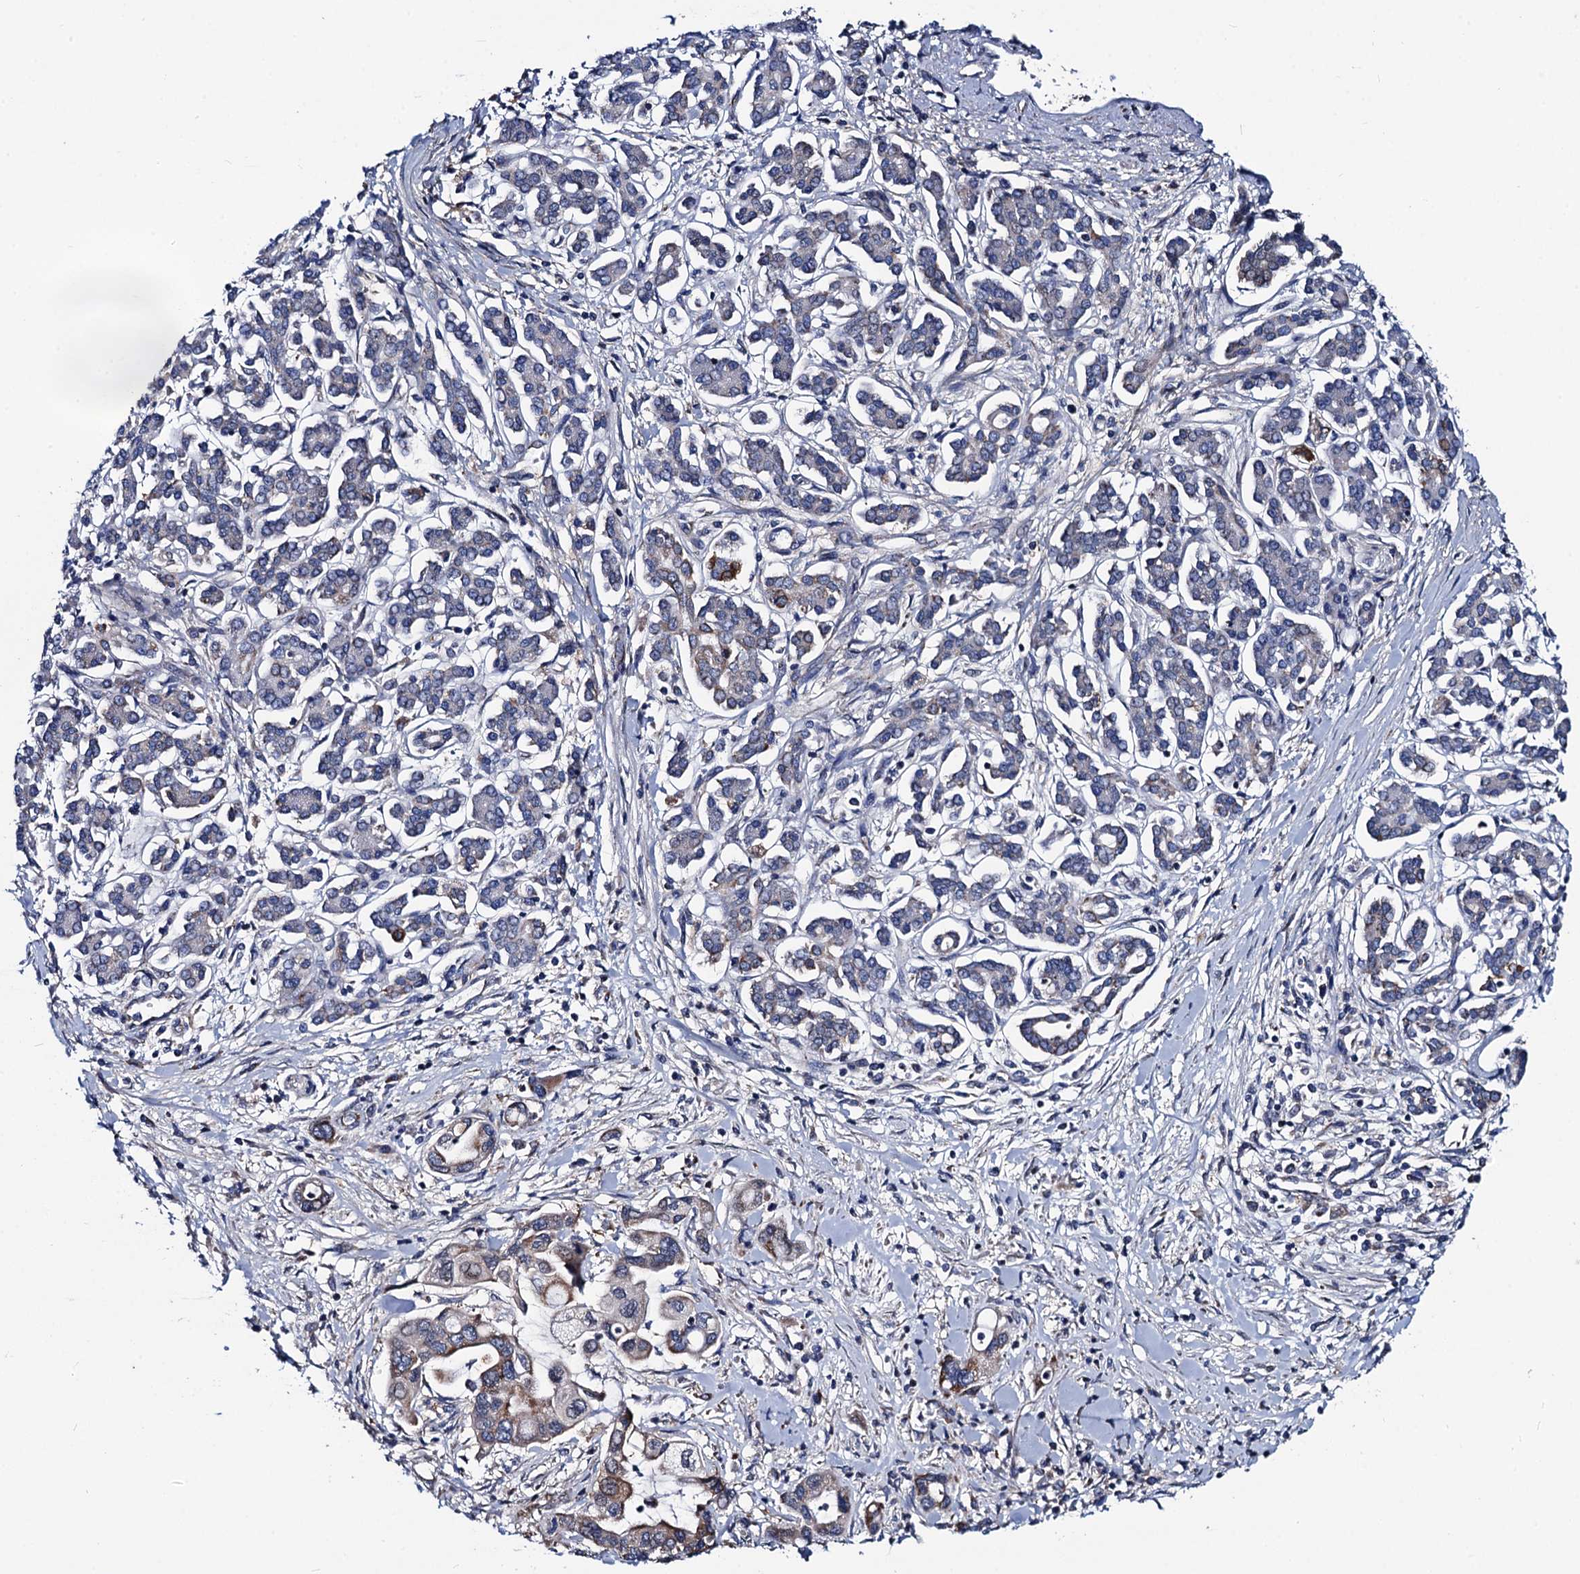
{"staining": {"intensity": "weak", "quantity": "<25%", "location": "cytoplasmic/membranous"}, "tissue": "pancreatic cancer", "cell_type": "Tumor cells", "image_type": "cancer", "snomed": [{"axis": "morphology", "description": "Adenocarcinoma, NOS"}, {"axis": "topography", "description": "Pancreas"}], "caption": "This is a micrograph of immunohistochemistry (IHC) staining of pancreatic adenocarcinoma, which shows no positivity in tumor cells.", "gene": "PTCD3", "patient": {"sex": "female", "age": 50}}